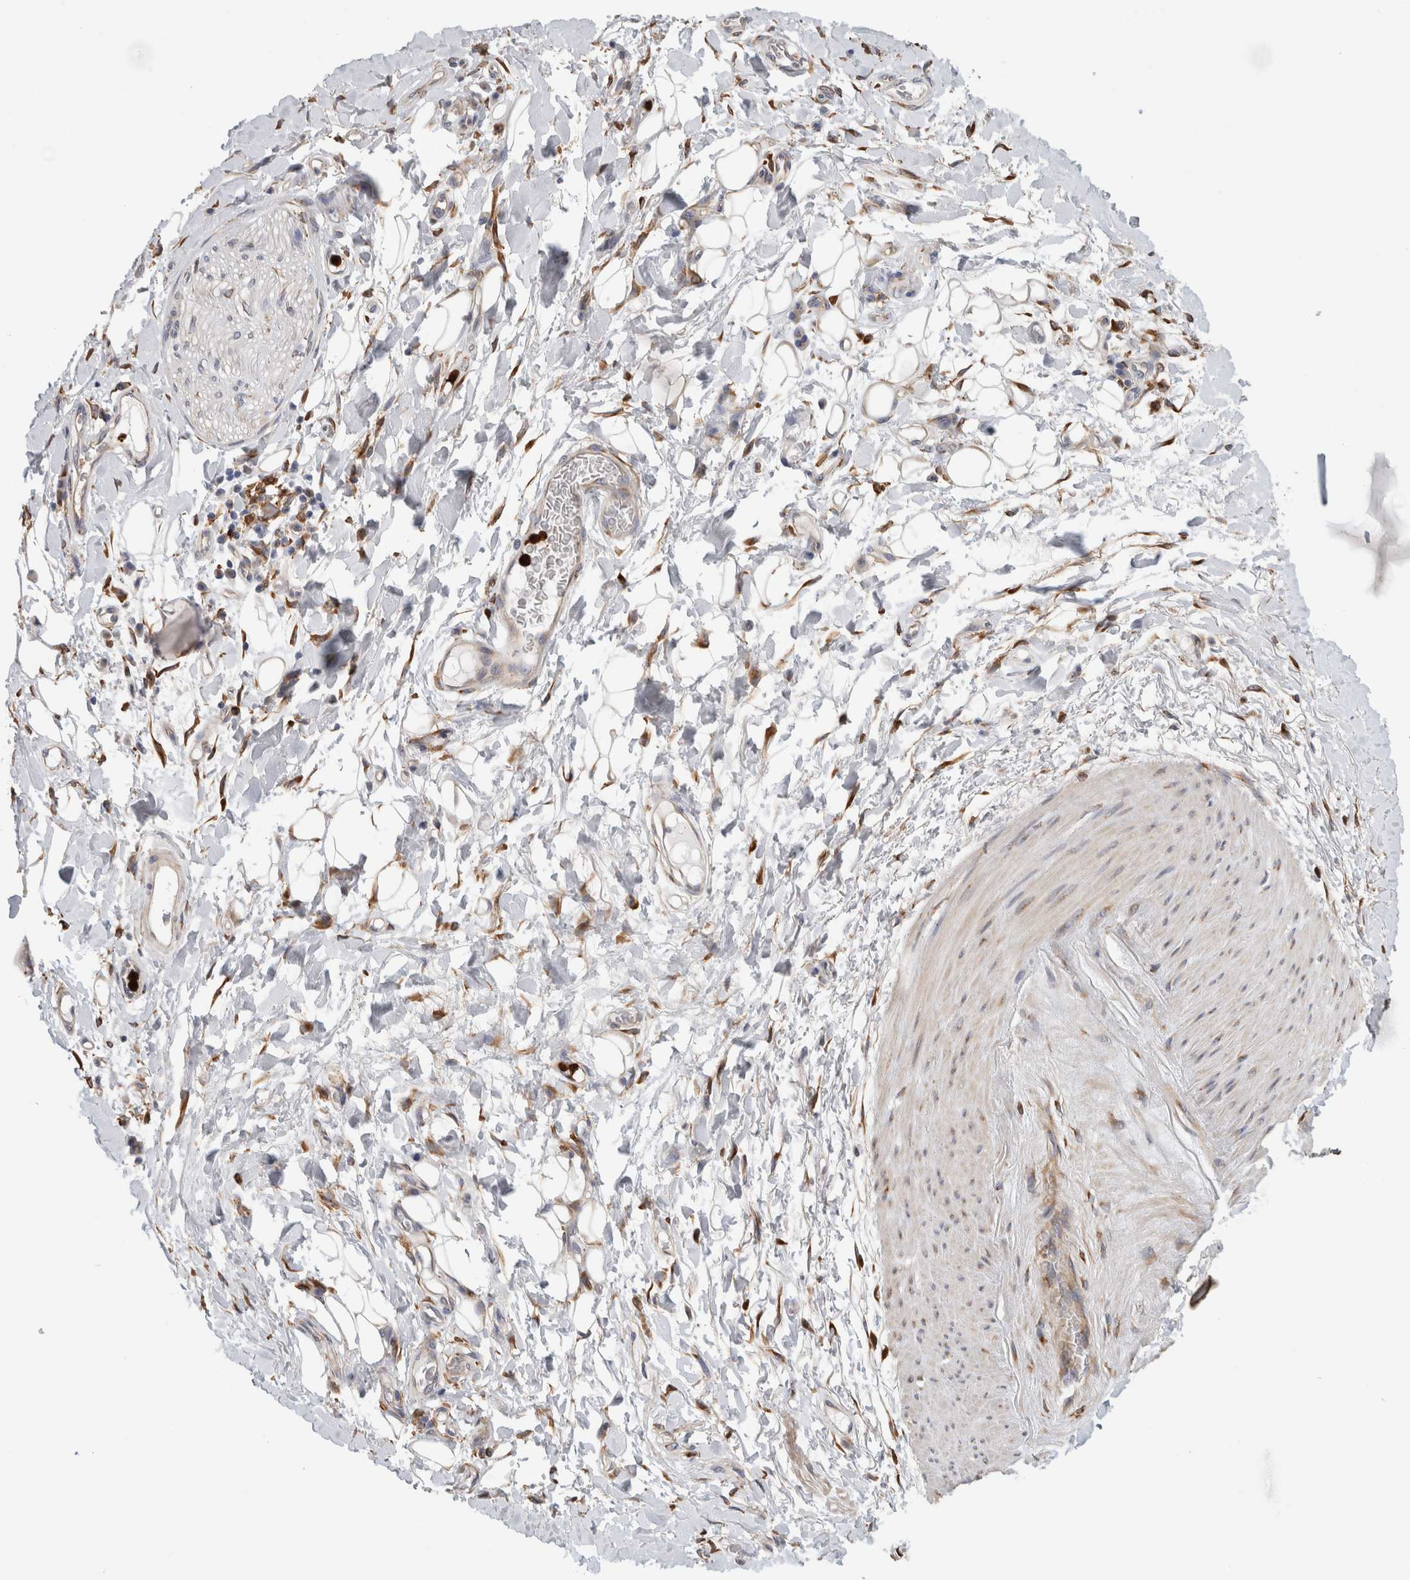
{"staining": {"intensity": "moderate", "quantity": ">75%", "location": "cytoplasmic/membranous"}, "tissue": "adipose tissue", "cell_type": "Adipocytes", "image_type": "normal", "snomed": [{"axis": "morphology", "description": "Normal tissue, NOS"}, {"axis": "morphology", "description": "Adenocarcinoma, NOS"}, {"axis": "topography", "description": "Esophagus"}], "caption": "A medium amount of moderate cytoplasmic/membranous positivity is appreciated in about >75% of adipocytes in unremarkable adipose tissue.", "gene": "P4HA1", "patient": {"sex": "male", "age": 62}}